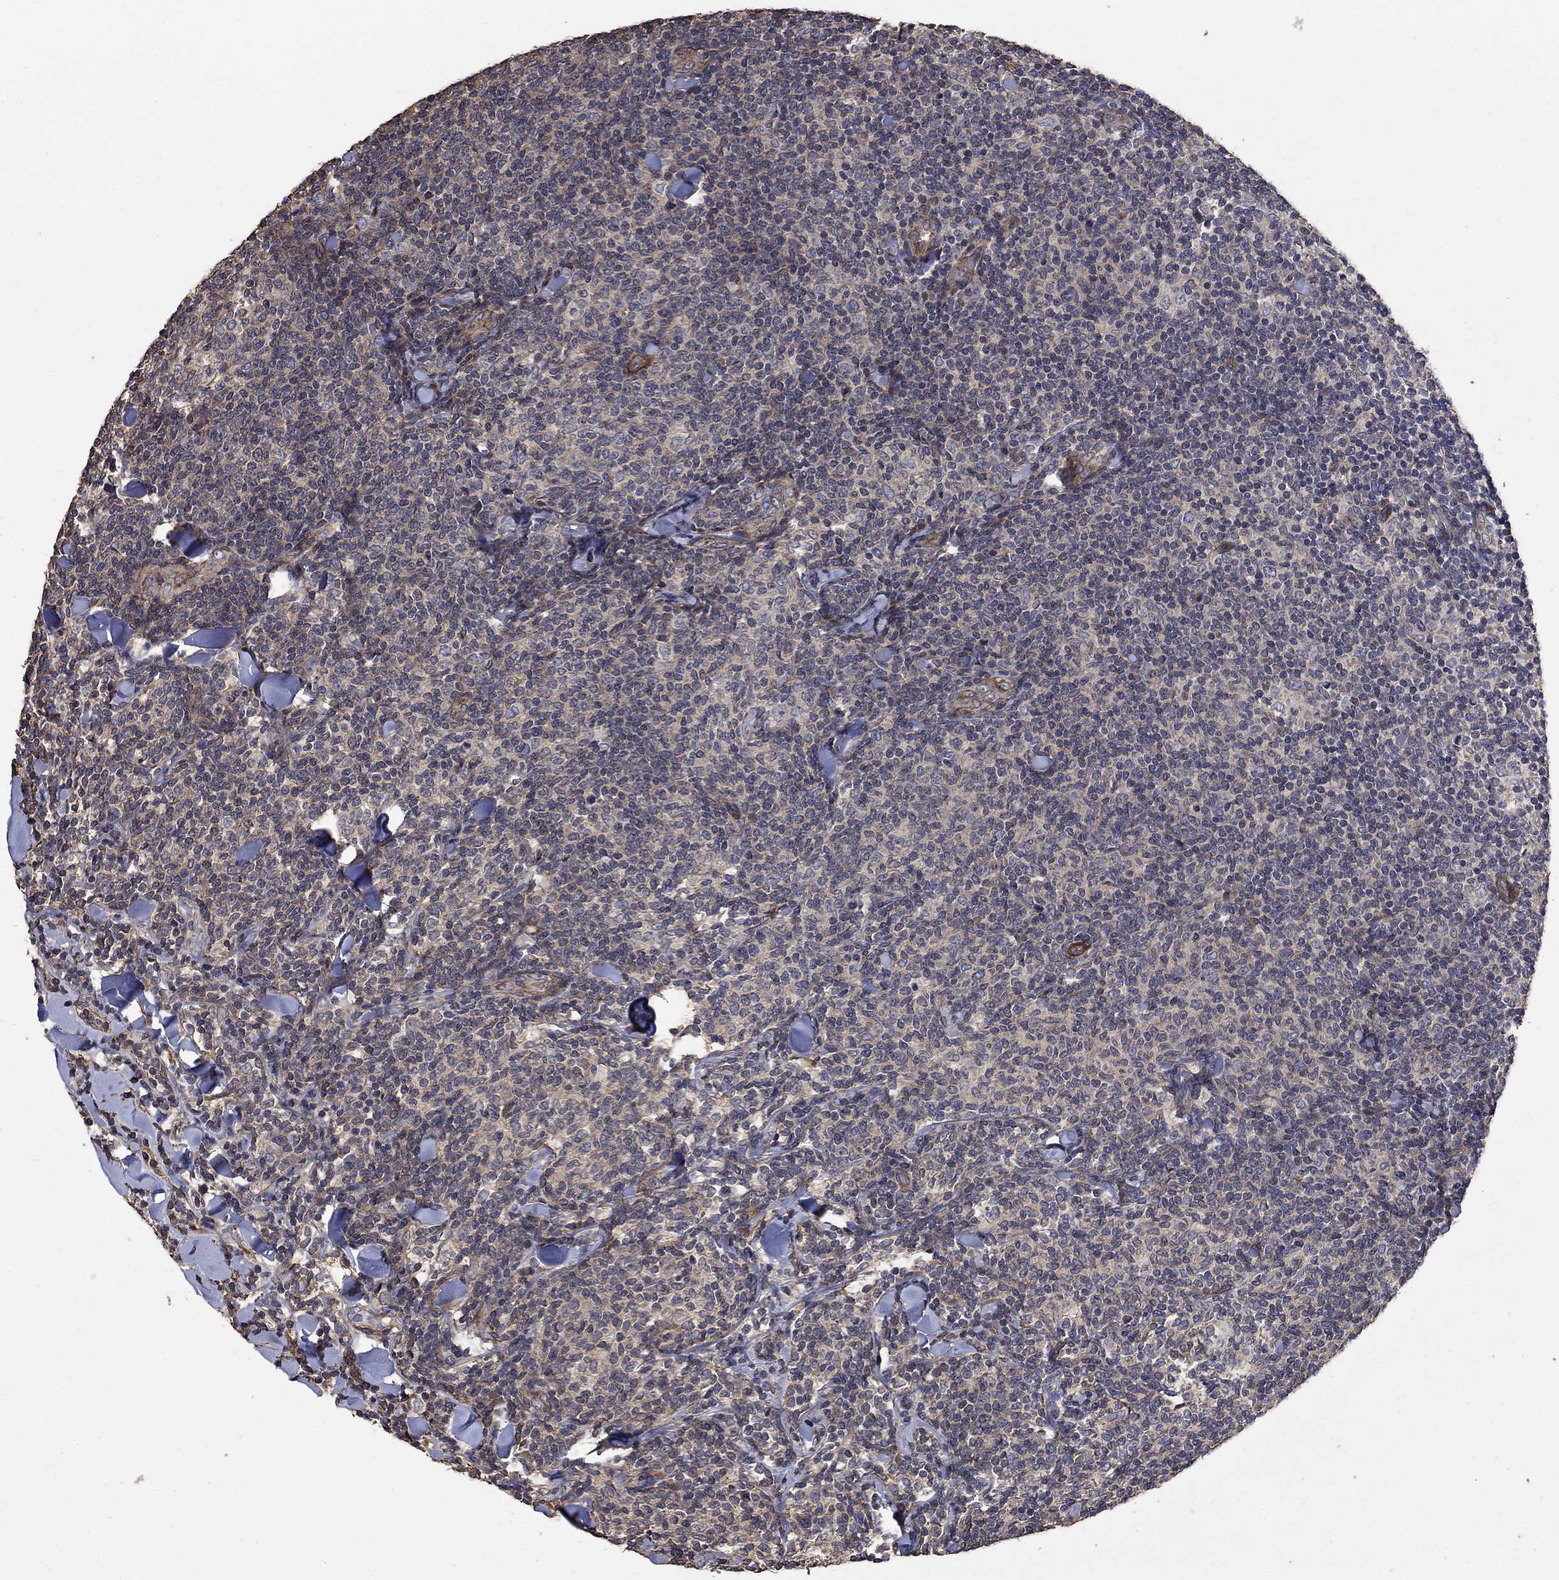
{"staining": {"intensity": "negative", "quantity": "none", "location": "none"}, "tissue": "lymphoma", "cell_type": "Tumor cells", "image_type": "cancer", "snomed": [{"axis": "morphology", "description": "Malignant lymphoma, non-Hodgkin's type, Low grade"}, {"axis": "topography", "description": "Lymph node"}], "caption": "Lymphoma was stained to show a protein in brown. There is no significant staining in tumor cells.", "gene": "PDE3A", "patient": {"sex": "female", "age": 56}}